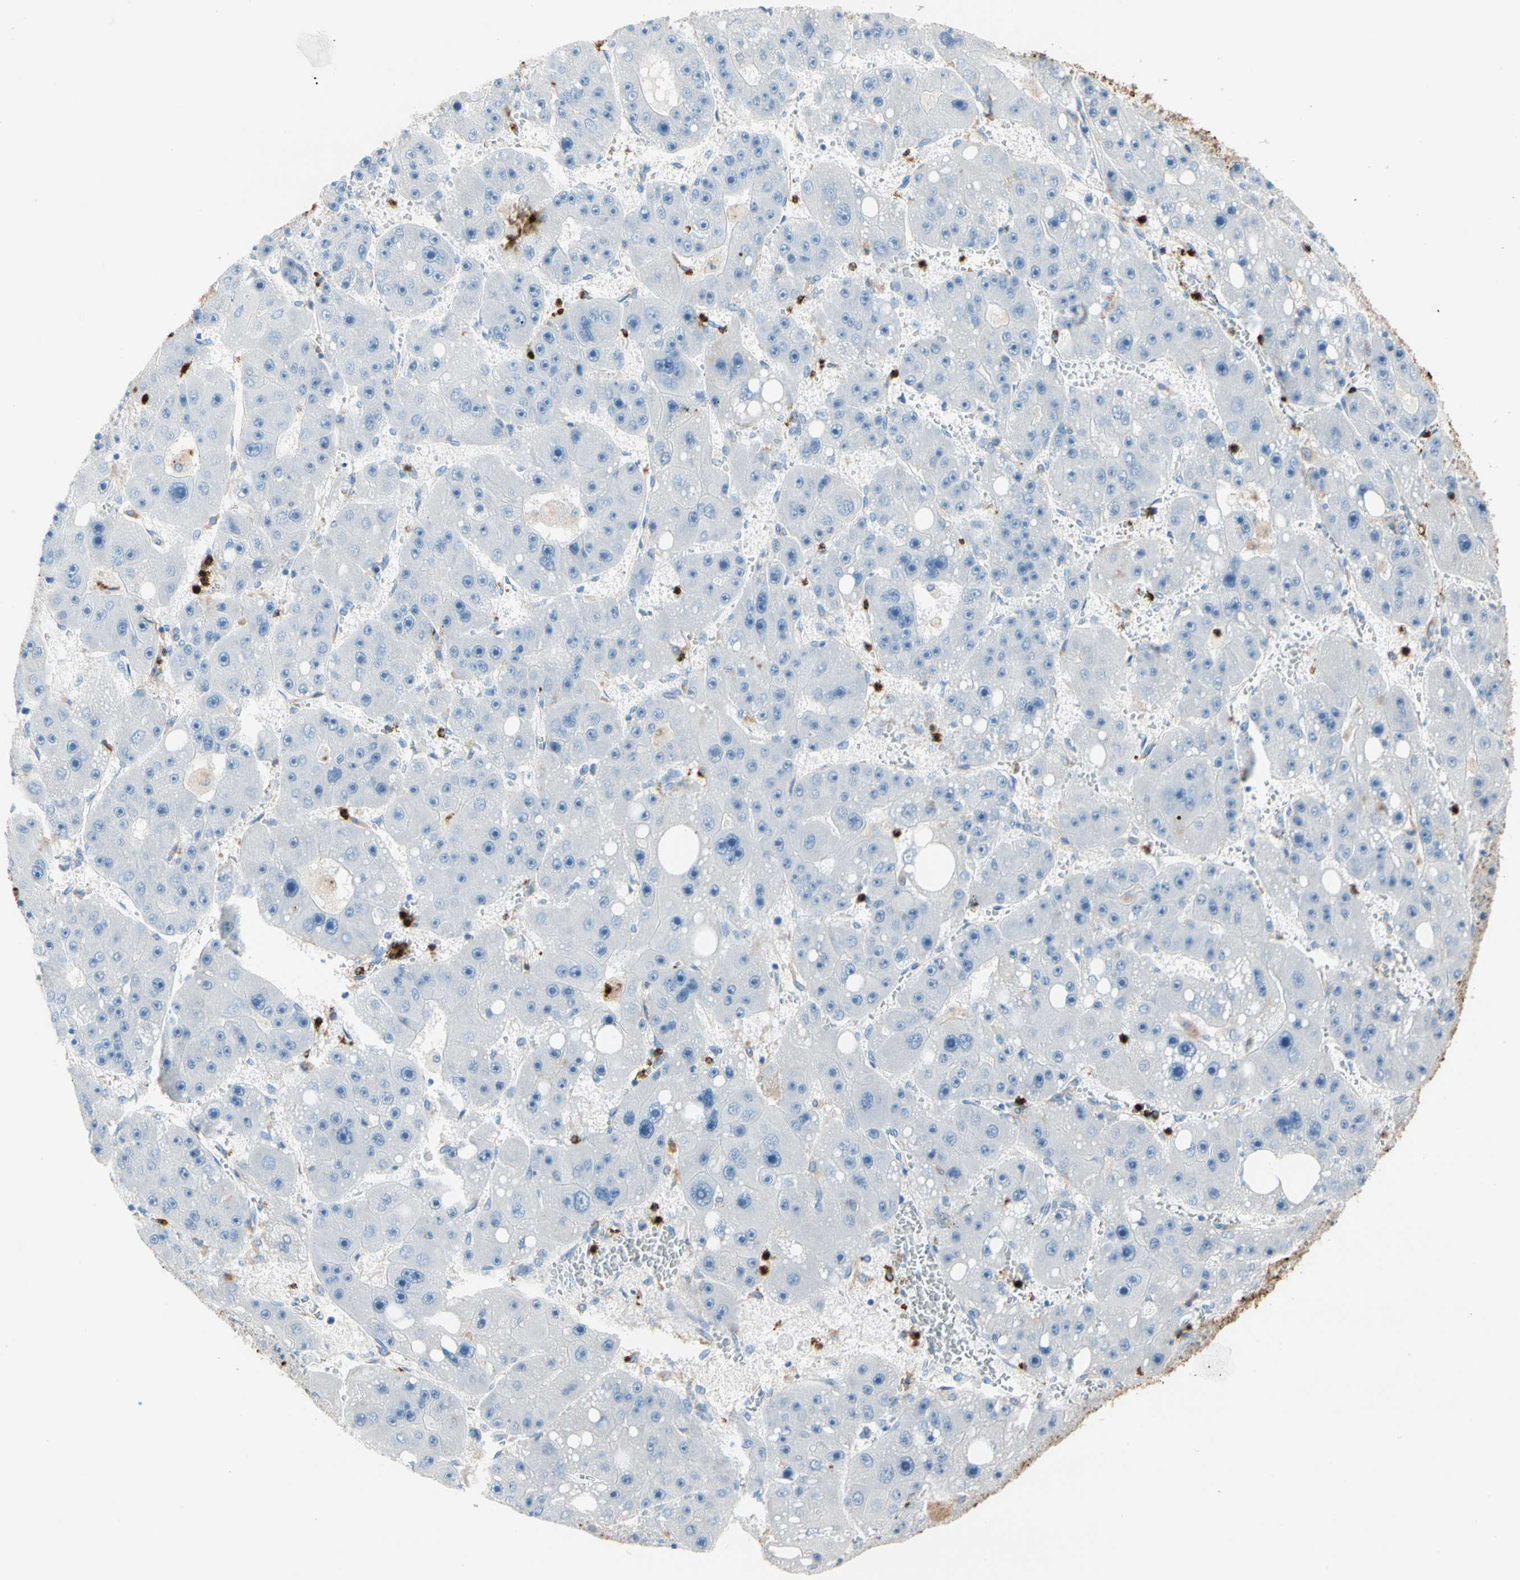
{"staining": {"intensity": "negative", "quantity": "none", "location": "none"}, "tissue": "liver cancer", "cell_type": "Tumor cells", "image_type": "cancer", "snomed": [{"axis": "morphology", "description": "Carcinoma, Hepatocellular, NOS"}, {"axis": "topography", "description": "Liver"}], "caption": "An immunohistochemistry (IHC) image of hepatocellular carcinoma (liver) is shown. There is no staining in tumor cells of hepatocellular carcinoma (liver).", "gene": "CLEC4A", "patient": {"sex": "female", "age": 61}}